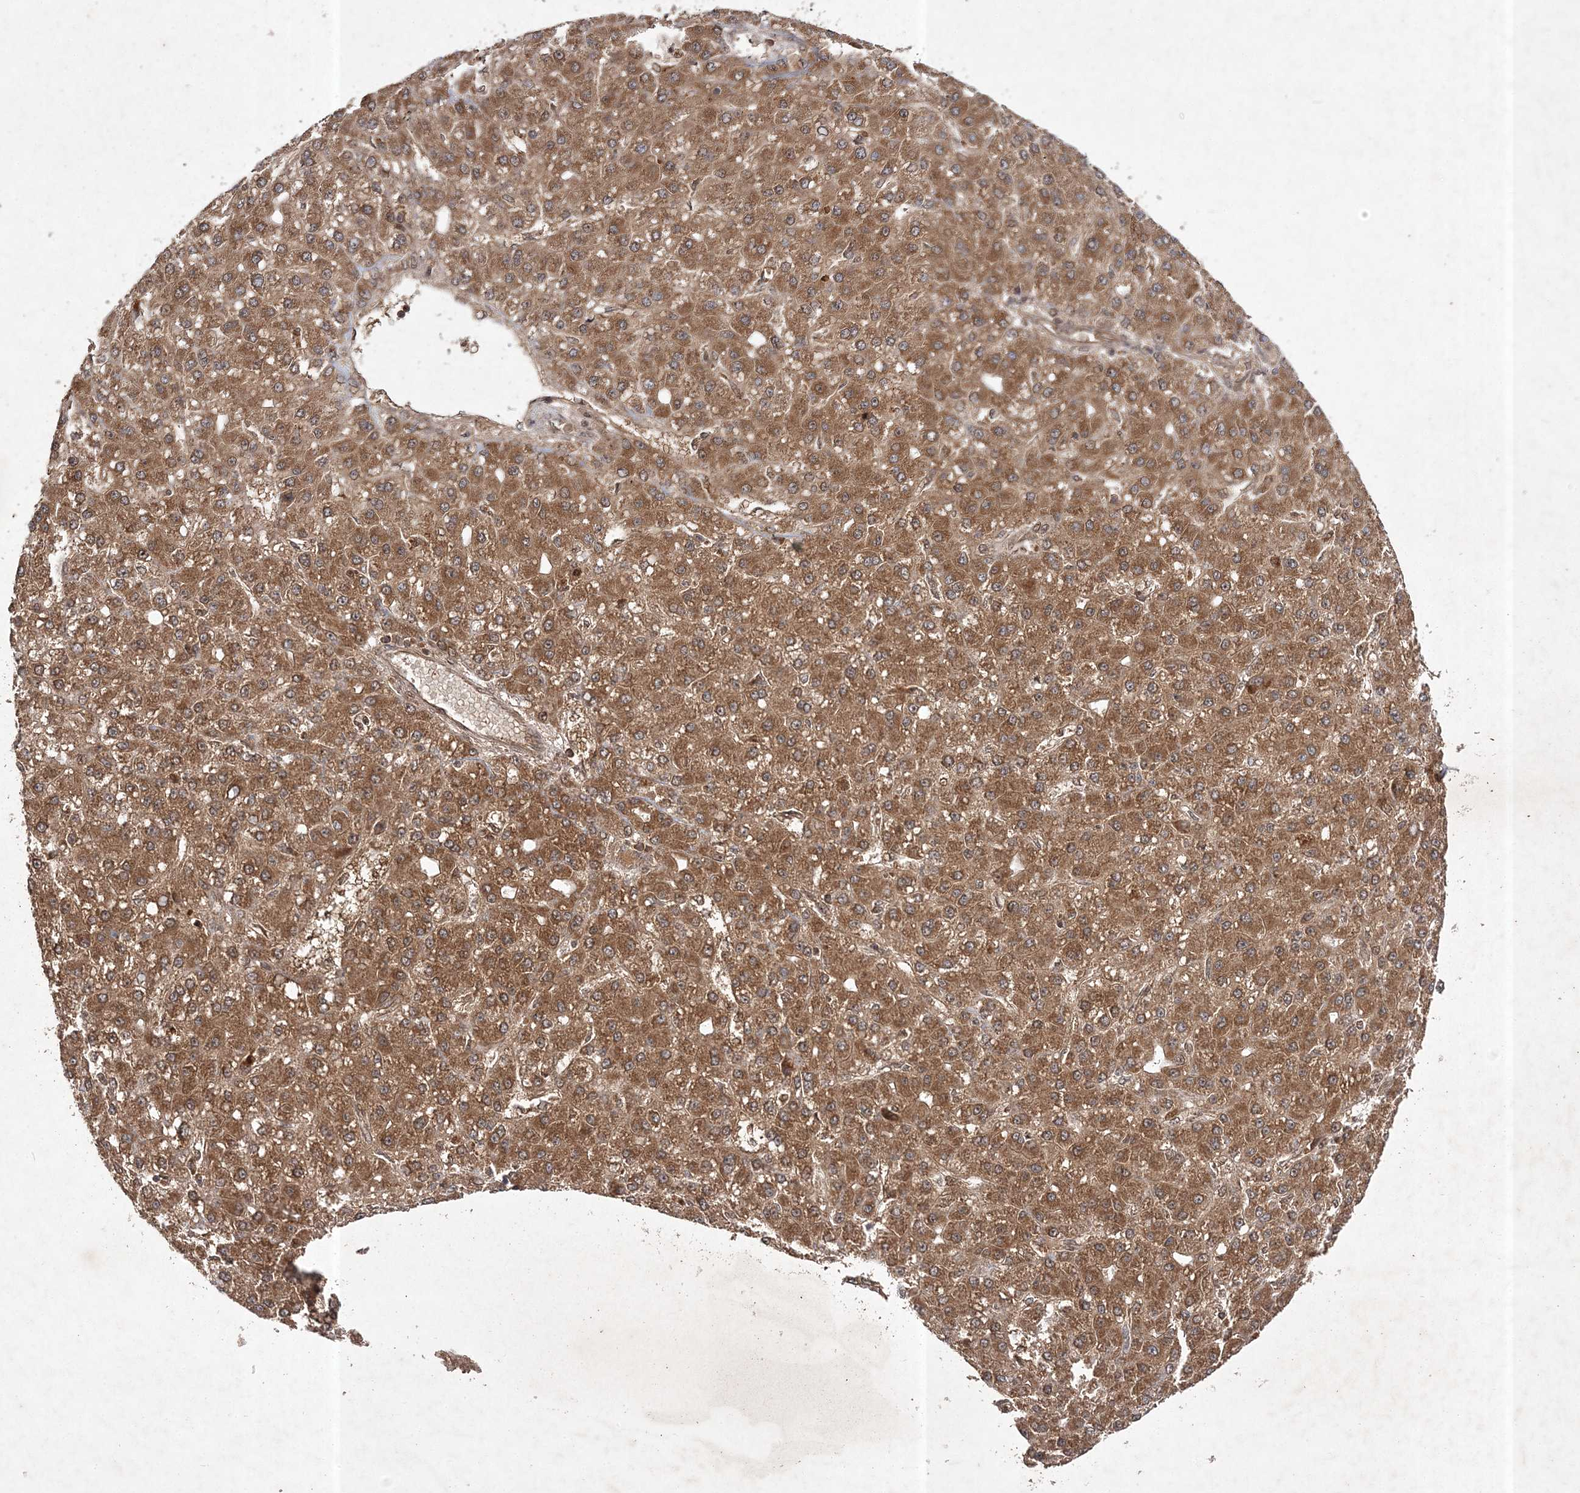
{"staining": {"intensity": "moderate", "quantity": ">75%", "location": "cytoplasmic/membranous"}, "tissue": "liver cancer", "cell_type": "Tumor cells", "image_type": "cancer", "snomed": [{"axis": "morphology", "description": "Carcinoma, Hepatocellular, NOS"}, {"axis": "topography", "description": "Liver"}], "caption": "This is a histology image of immunohistochemistry (IHC) staining of liver hepatocellular carcinoma, which shows moderate staining in the cytoplasmic/membranous of tumor cells.", "gene": "NIF3L1", "patient": {"sex": "male", "age": 67}}